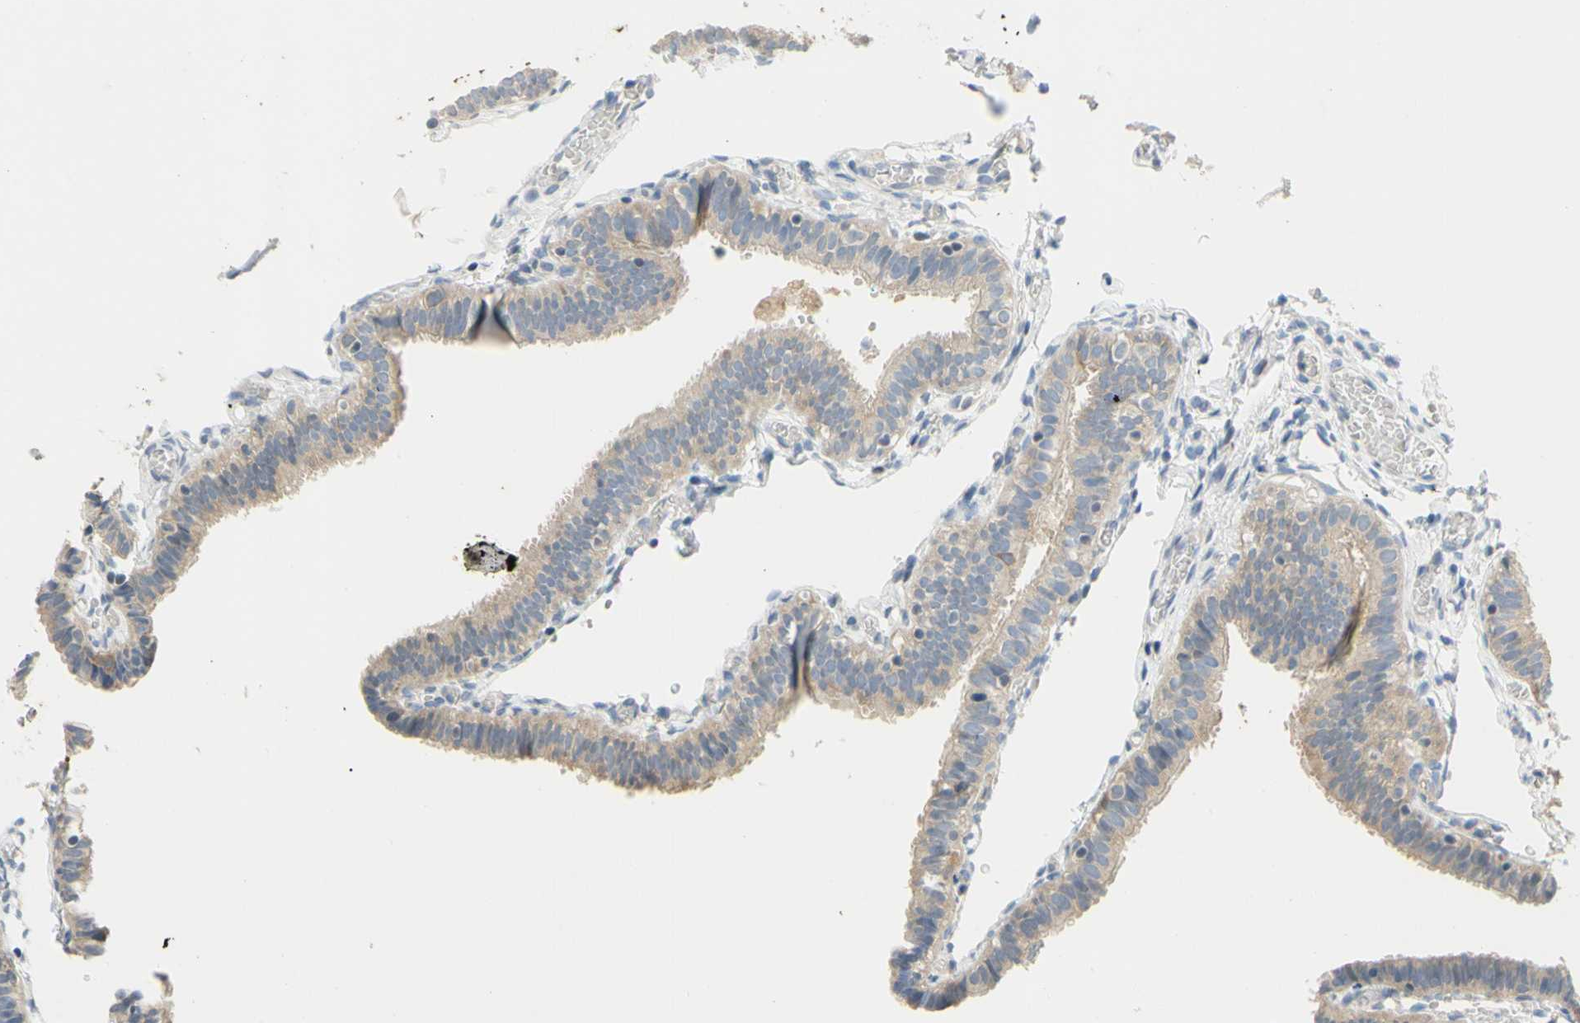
{"staining": {"intensity": "weak", "quantity": ">75%", "location": "cytoplasmic/membranous"}, "tissue": "fallopian tube", "cell_type": "Glandular cells", "image_type": "normal", "snomed": [{"axis": "morphology", "description": "Normal tissue, NOS"}, {"axis": "topography", "description": "Fallopian tube"}], "caption": "An image of fallopian tube stained for a protein displays weak cytoplasmic/membranous brown staining in glandular cells. (DAB IHC with brightfield microscopy, high magnification).", "gene": "CCNB2", "patient": {"sex": "female", "age": 46}}